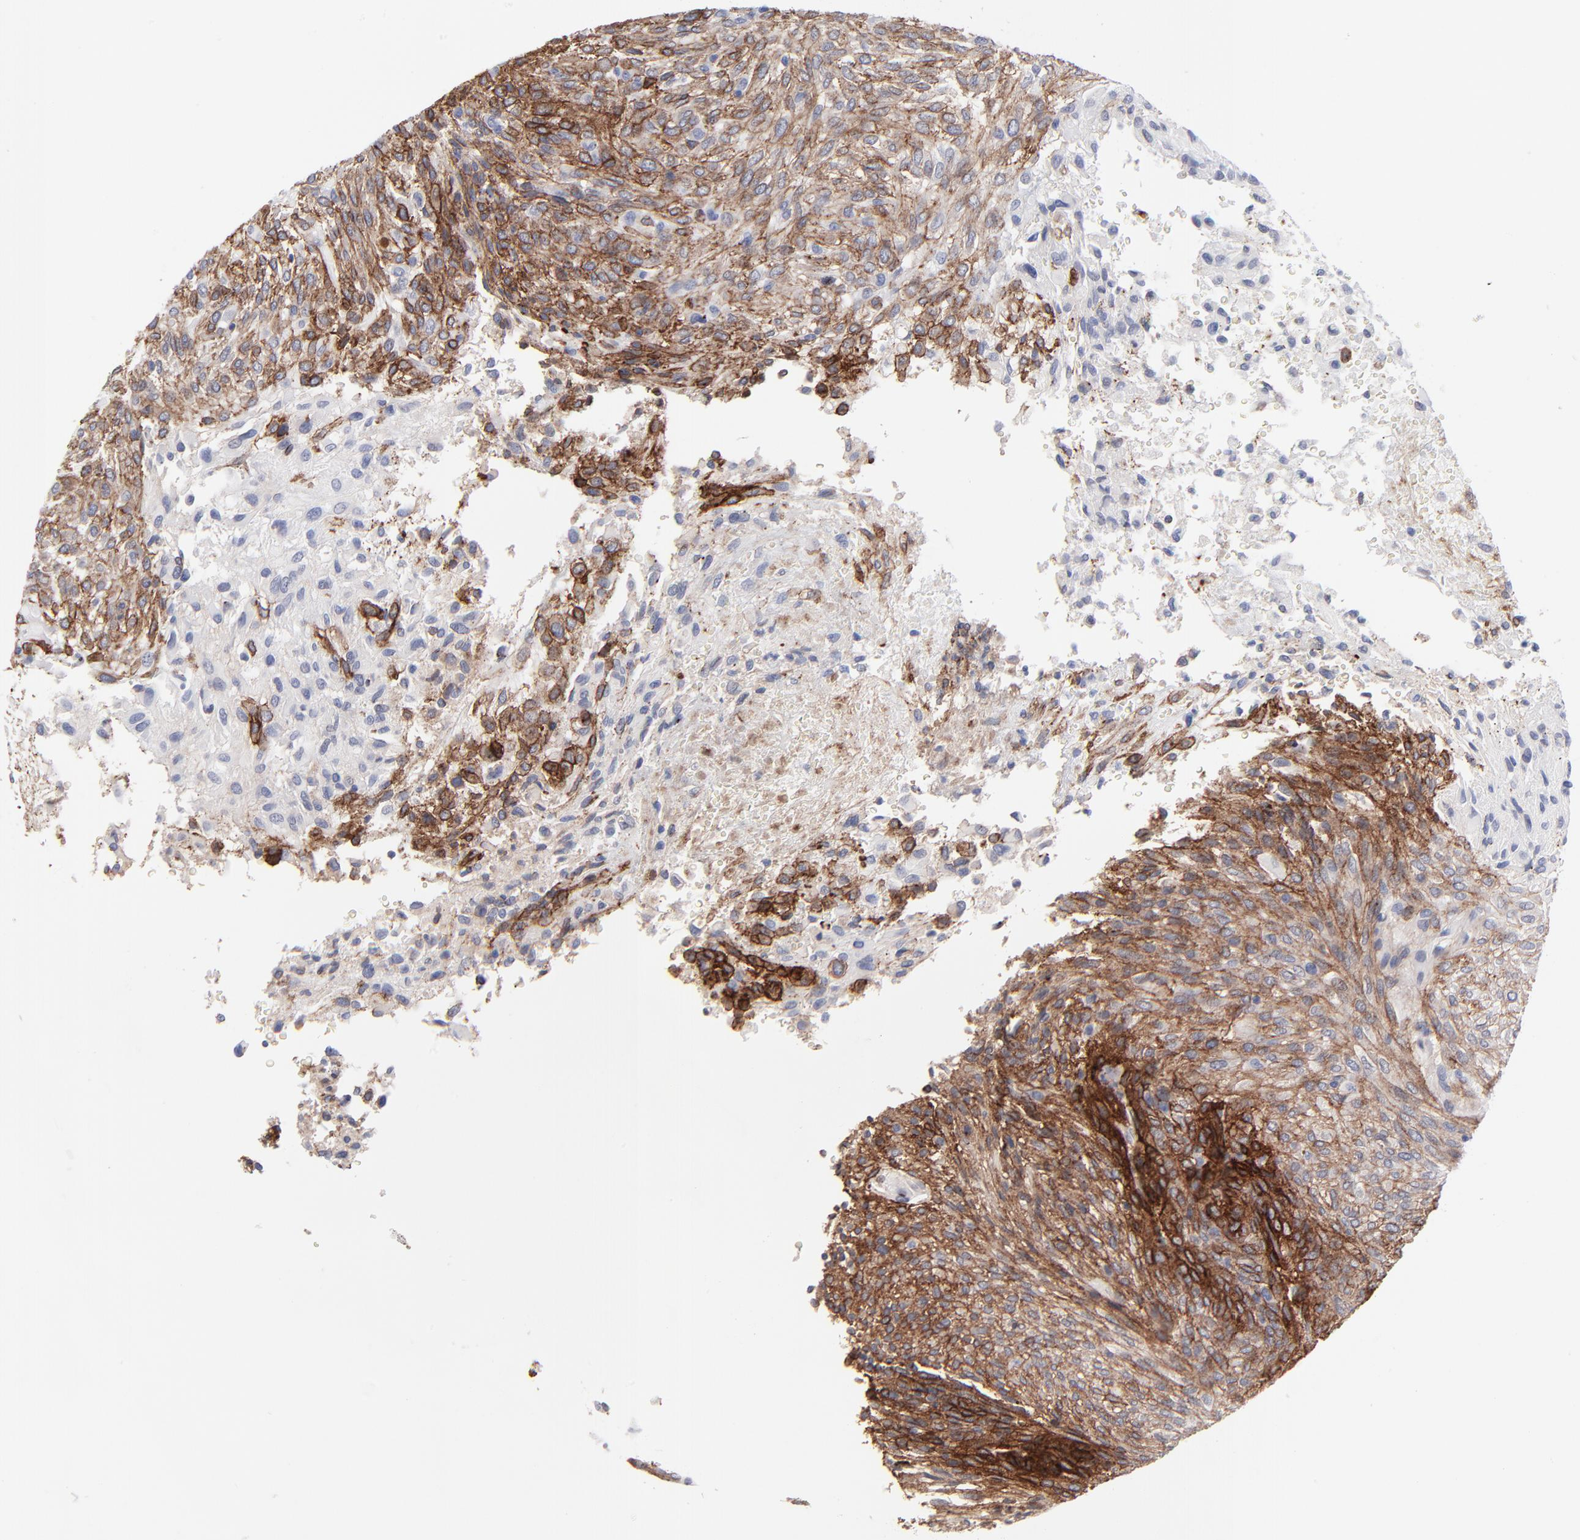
{"staining": {"intensity": "strong", "quantity": ">75%", "location": "cytoplasmic/membranous"}, "tissue": "glioma", "cell_type": "Tumor cells", "image_type": "cancer", "snomed": [{"axis": "morphology", "description": "Glioma, malignant, High grade"}, {"axis": "topography", "description": "Cerebral cortex"}], "caption": "IHC micrograph of malignant glioma (high-grade) stained for a protein (brown), which displays high levels of strong cytoplasmic/membranous positivity in approximately >75% of tumor cells.", "gene": "PDGFRB", "patient": {"sex": "female", "age": 55}}